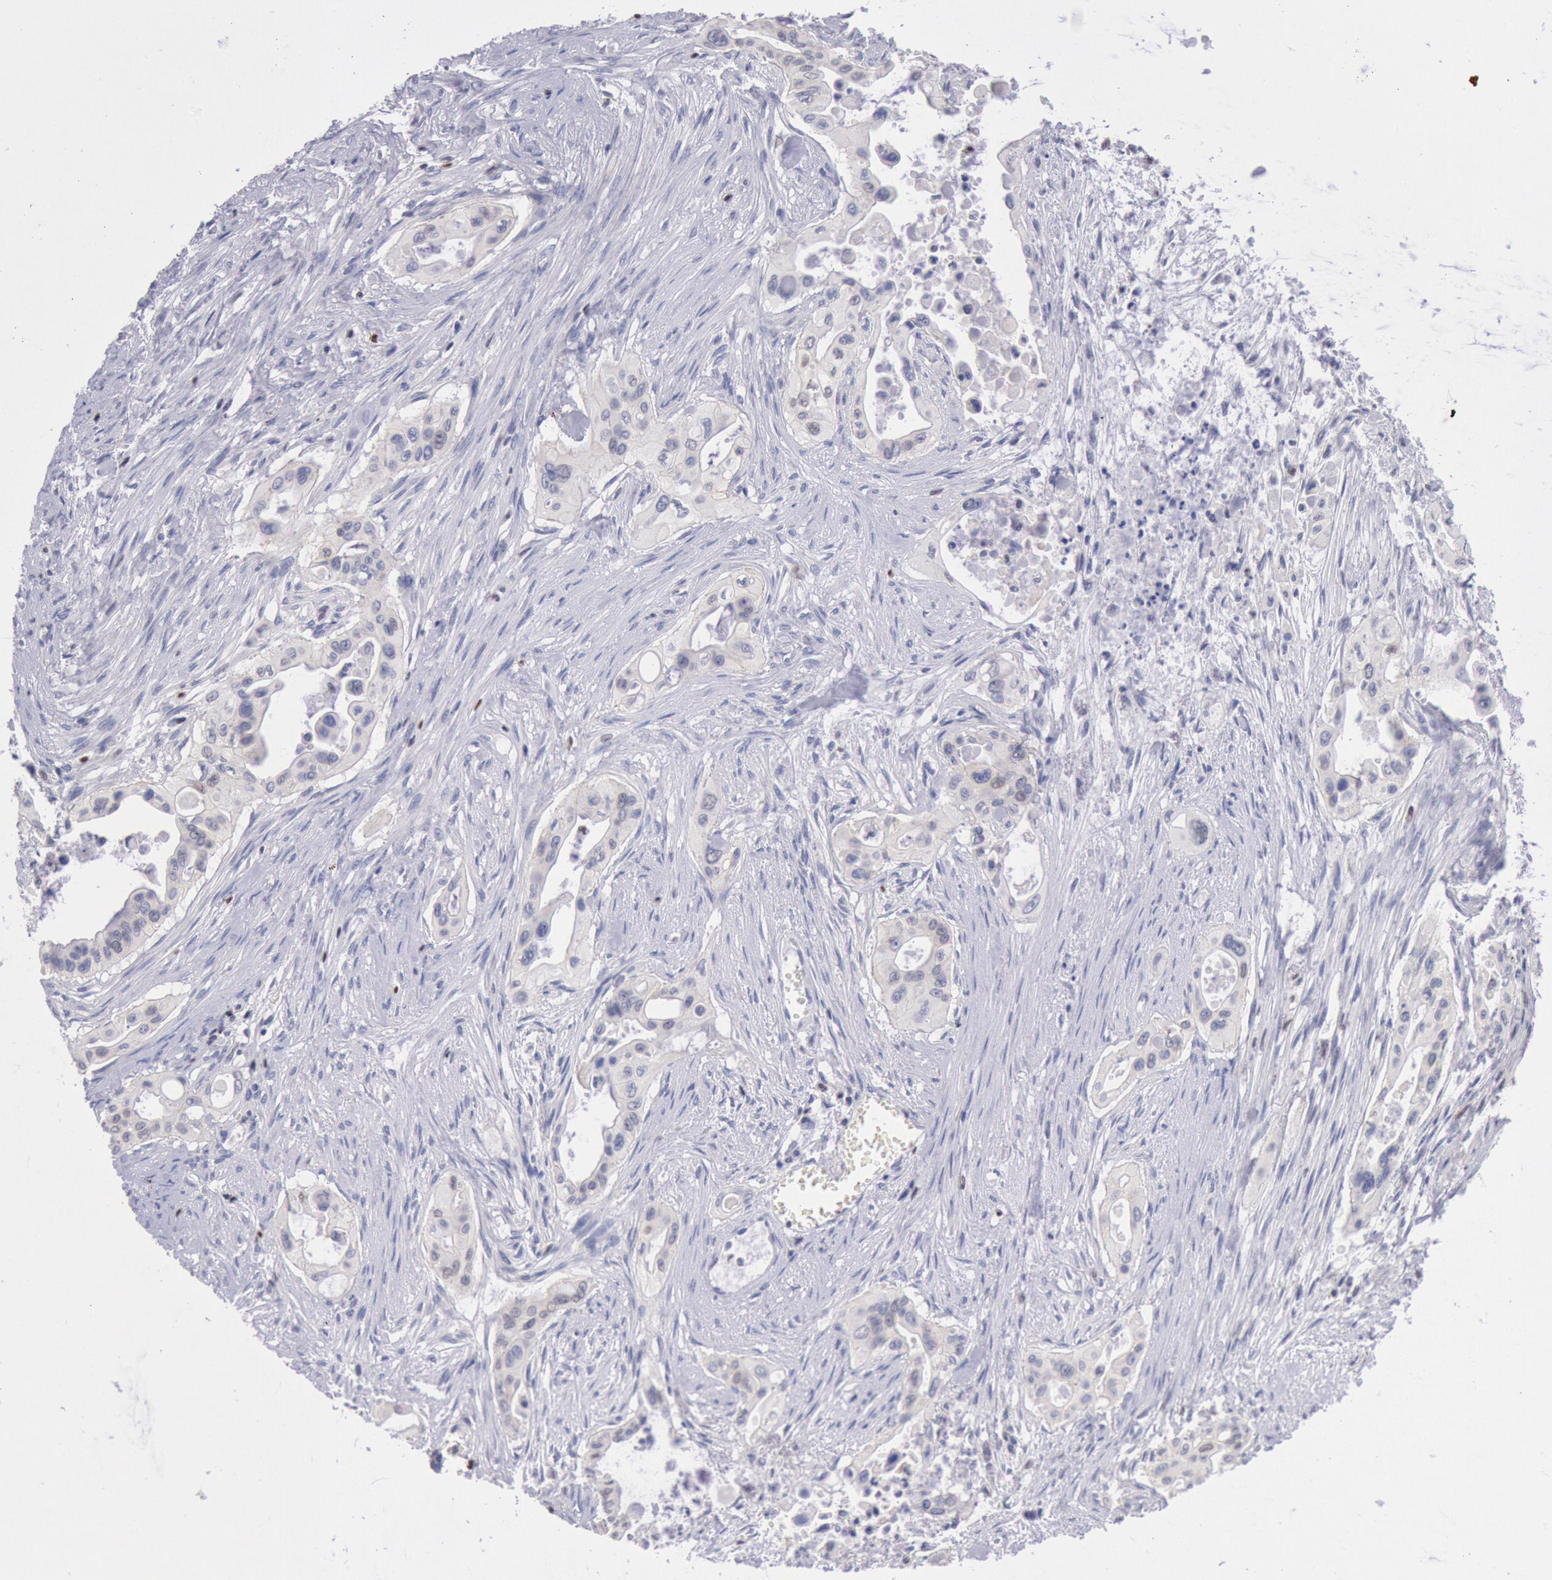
{"staining": {"intensity": "negative", "quantity": "none", "location": "none"}, "tissue": "pancreatic cancer", "cell_type": "Tumor cells", "image_type": "cancer", "snomed": [{"axis": "morphology", "description": "Adenocarcinoma, NOS"}, {"axis": "topography", "description": "Pancreas"}], "caption": "A photomicrograph of pancreatic adenocarcinoma stained for a protein shows no brown staining in tumor cells. (Stains: DAB (3,3'-diaminobenzidine) immunohistochemistry (IHC) with hematoxylin counter stain, Microscopy: brightfield microscopy at high magnification).", "gene": "RPS6KA5", "patient": {"sex": "male", "age": 77}}